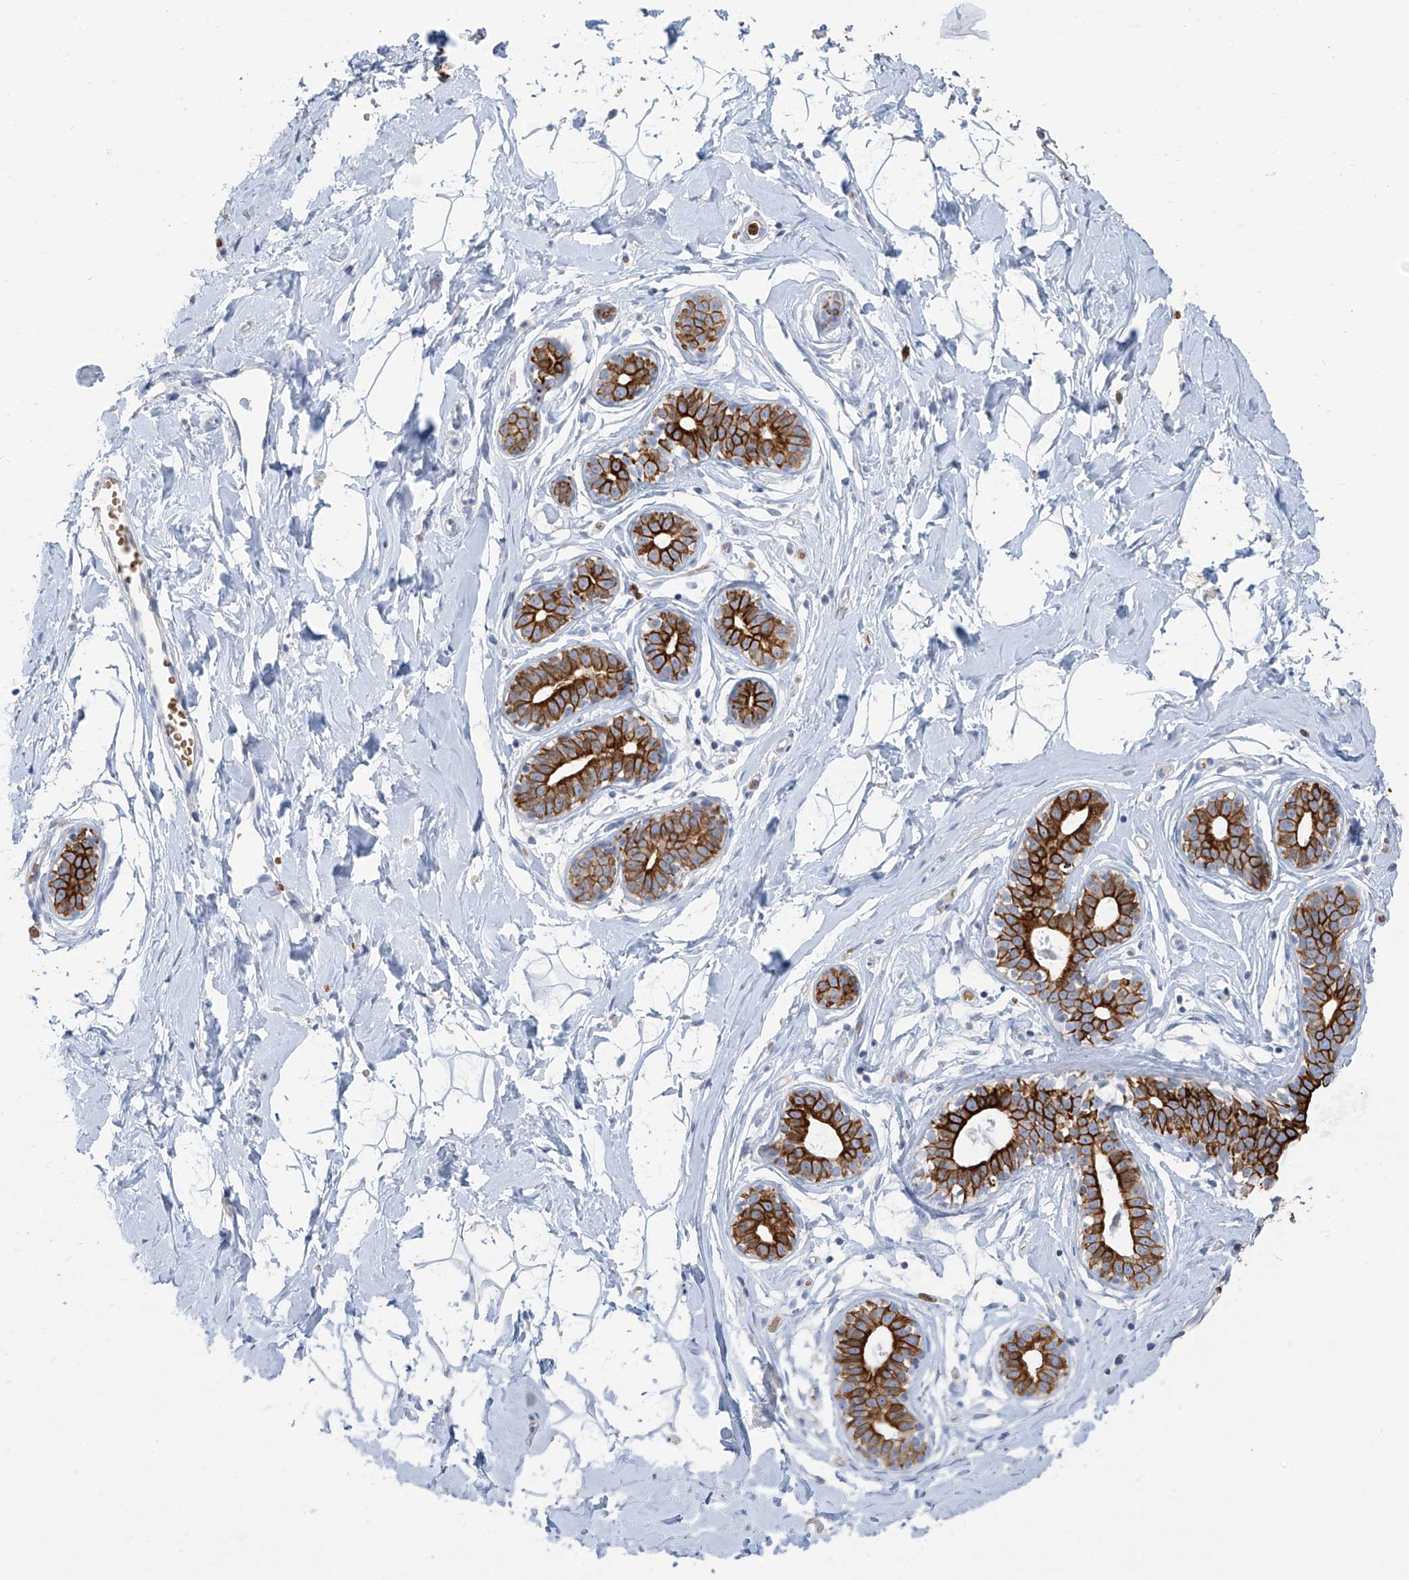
{"staining": {"intensity": "negative", "quantity": "none", "location": "none"}, "tissue": "breast", "cell_type": "Adipocytes", "image_type": "normal", "snomed": [{"axis": "morphology", "description": "Normal tissue, NOS"}, {"axis": "morphology", "description": "Adenoma, NOS"}, {"axis": "topography", "description": "Breast"}], "caption": "The micrograph shows no significant positivity in adipocytes of breast.", "gene": "PAFAH1B3", "patient": {"sex": "female", "age": 23}}